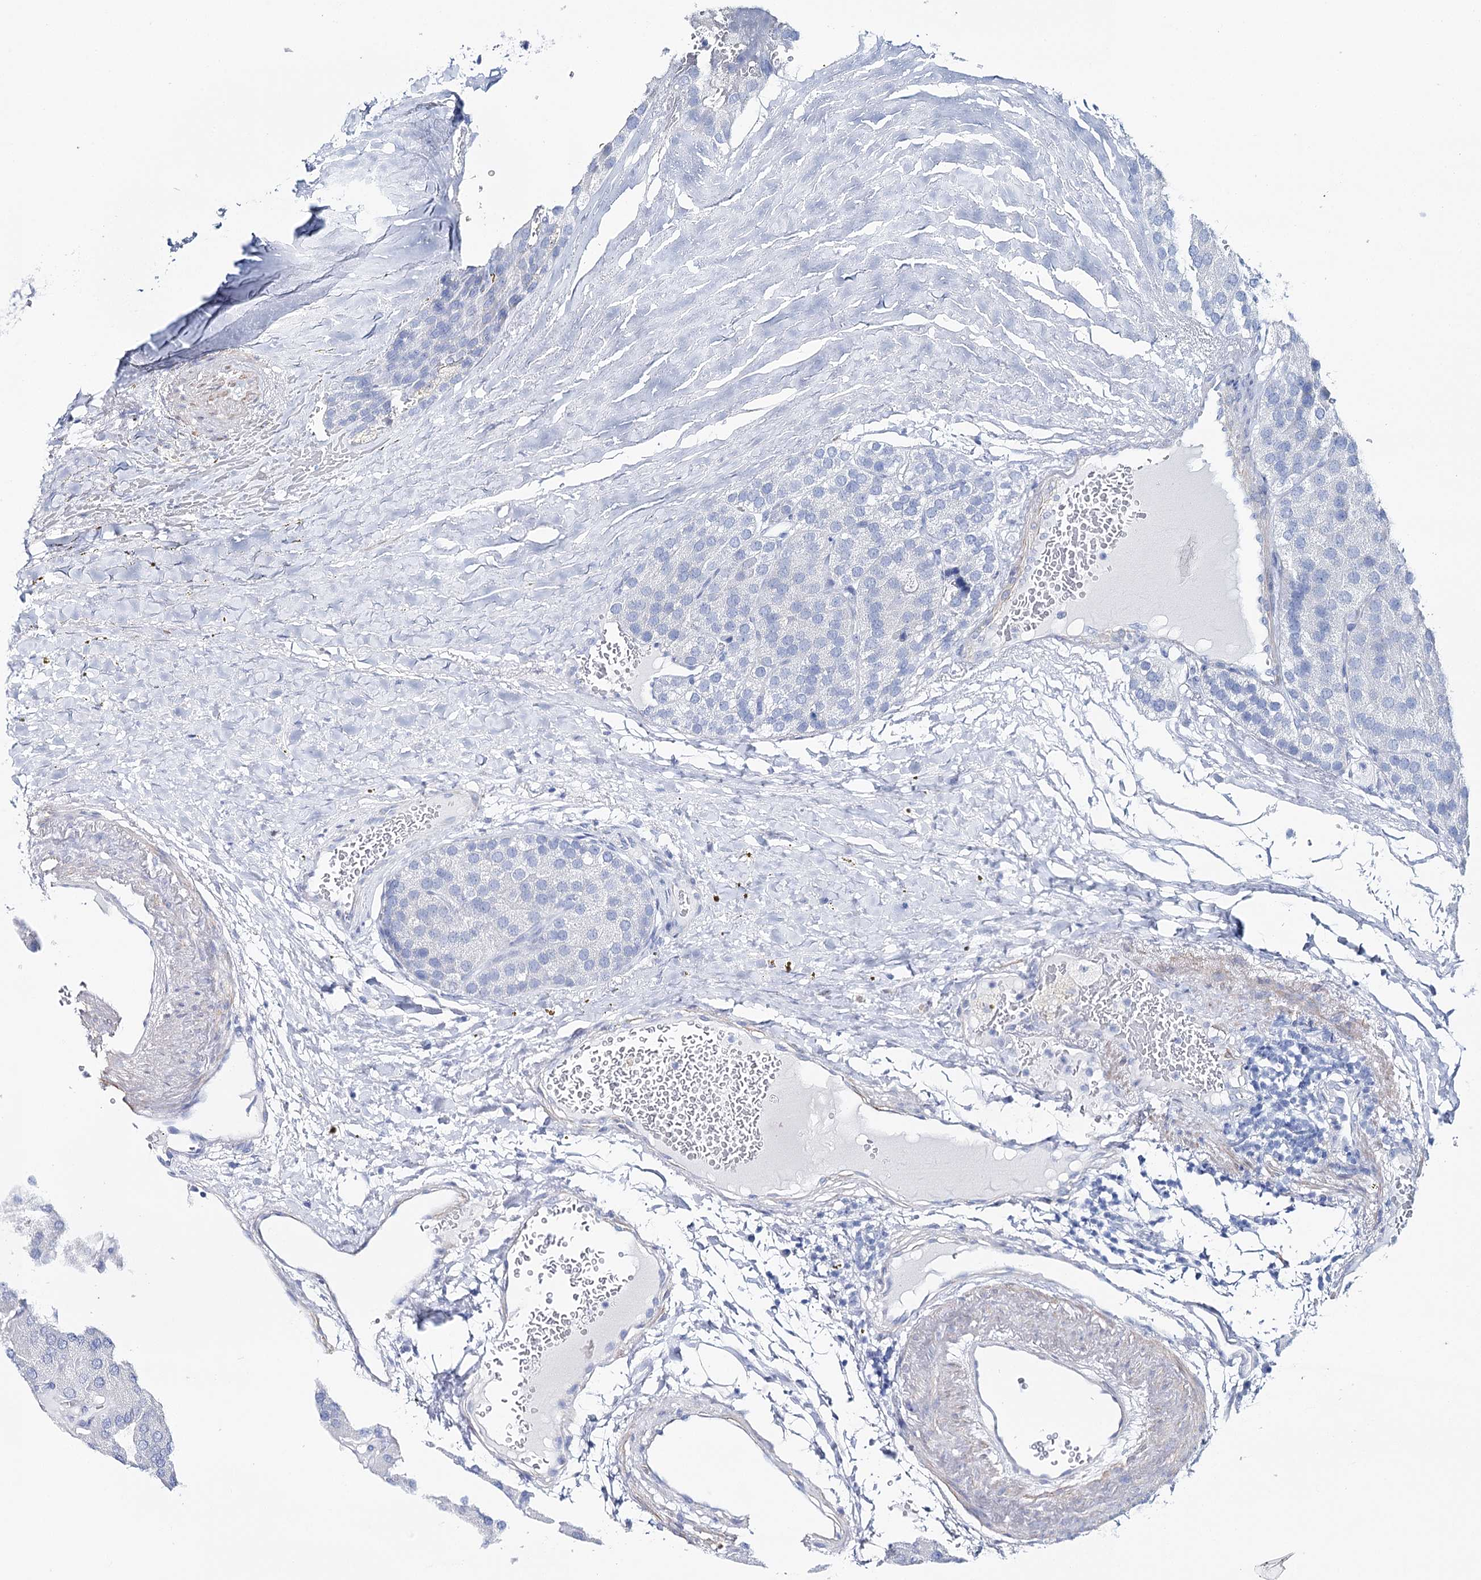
{"staining": {"intensity": "negative", "quantity": "none", "location": "none"}, "tissue": "parathyroid gland", "cell_type": "Glandular cells", "image_type": "normal", "snomed": [{"axis": "morphology", "description": "Normal tissue, NOS"}, {"axis": "morphology", "description": "Adenoma, NOS"}, {"axis": "topography", "description": "Parathyroid gland"}], "caption": "Photomicrograph shows no protein staining in glandular cells of normal parathyroid gland.", "gene": "CSN3", "patient": {"sex": "female", "age": 86}}